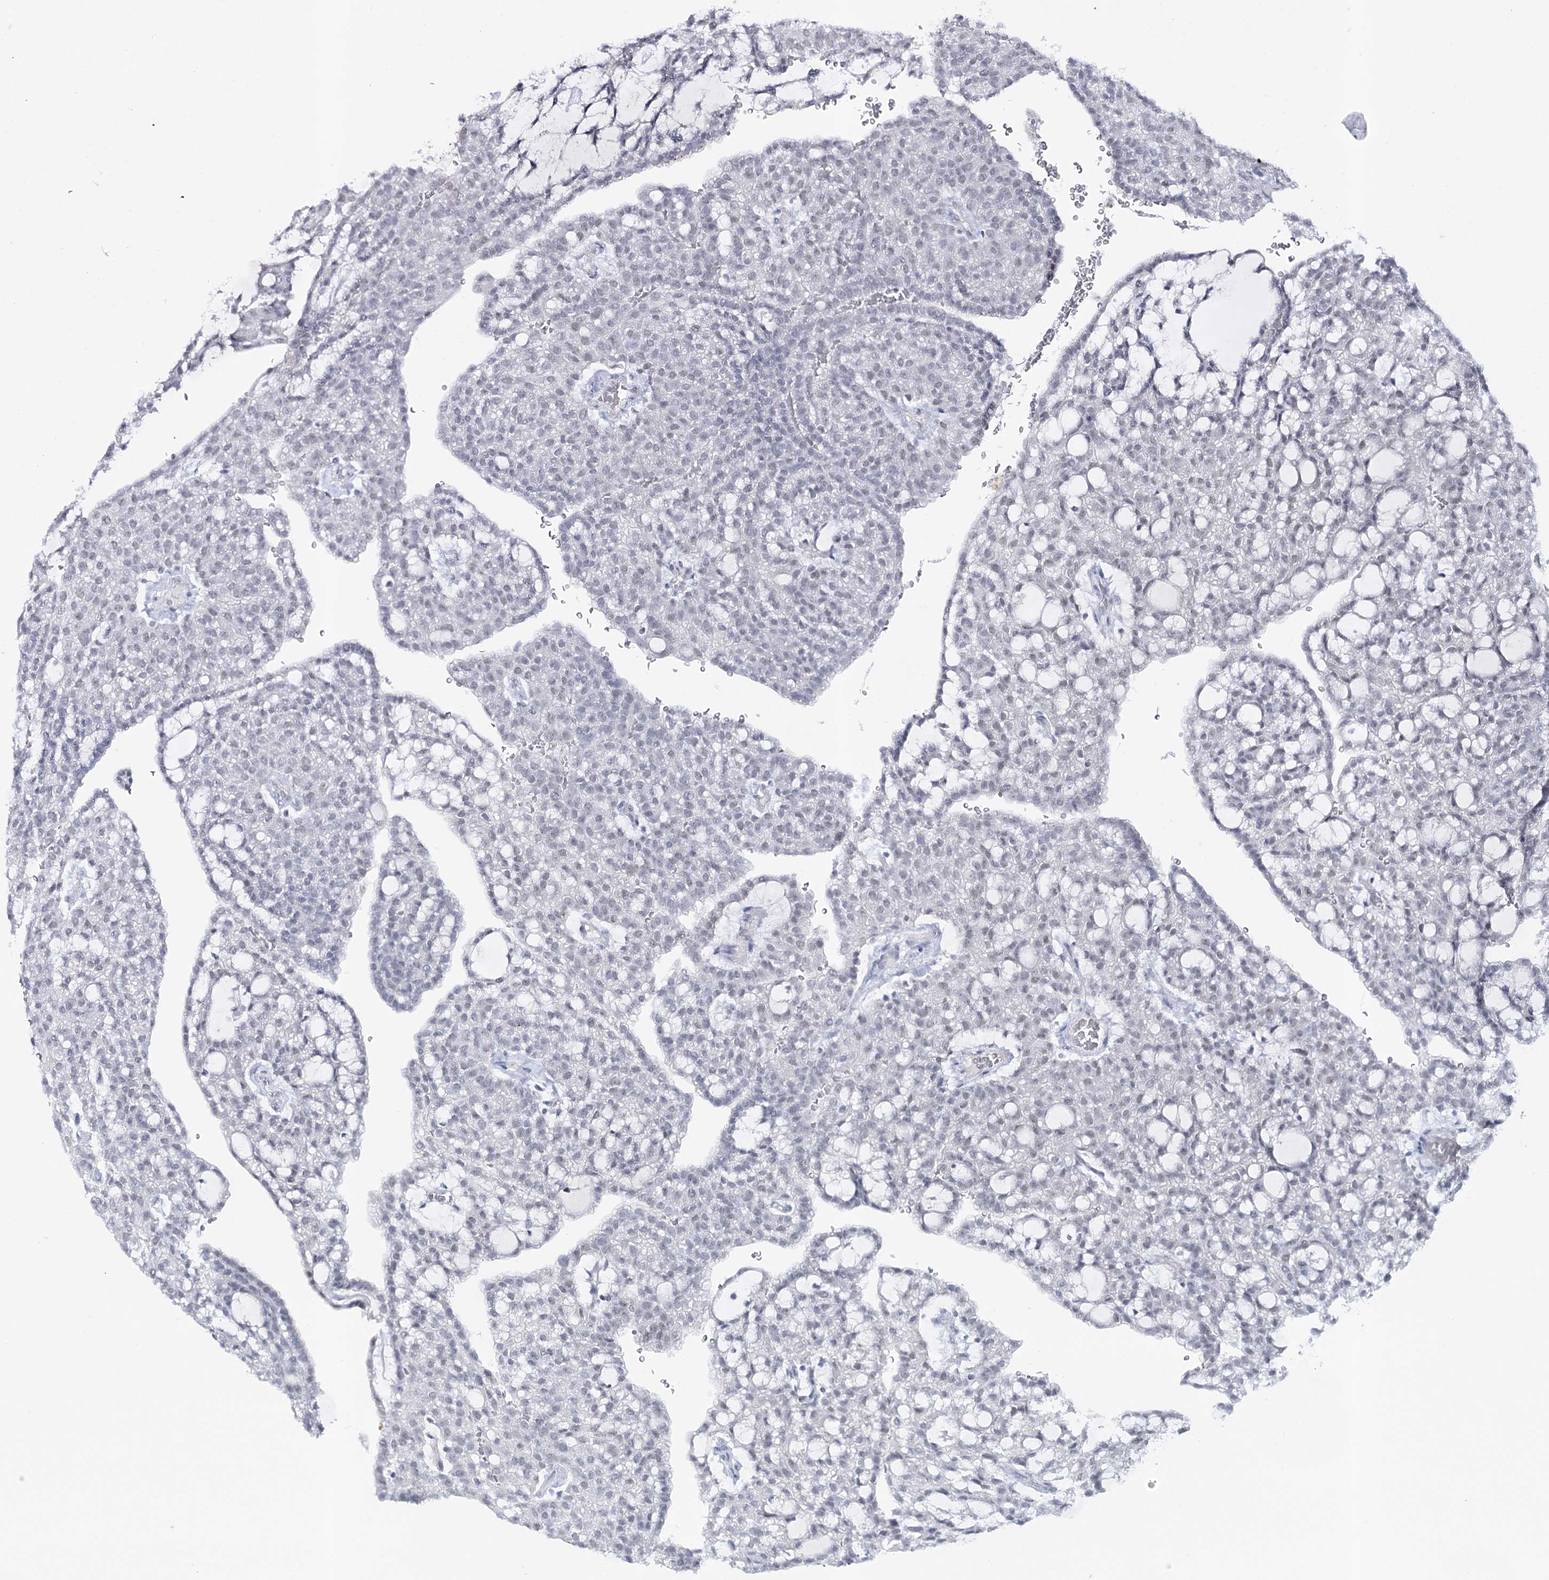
{"staining": {"intensity": "weak", "quantity": "25%-75%", "location": "nuclear"}, "tissue": "renal cancer", "cell_type": "Tumor cells", "image_type": "cancer", "snomed": [{"axis": "morphology", "description": "Adenocarcinoma, NOS"}, {"axis": "topography", "description": "Kidney"}], "caption": "A brown stain shows weak nuclear expression of a protein in human adenocarcinoma (renal) tumor cells.", "gene": "ZC3H8", "patient": {"sex": "male", "age": 63}}